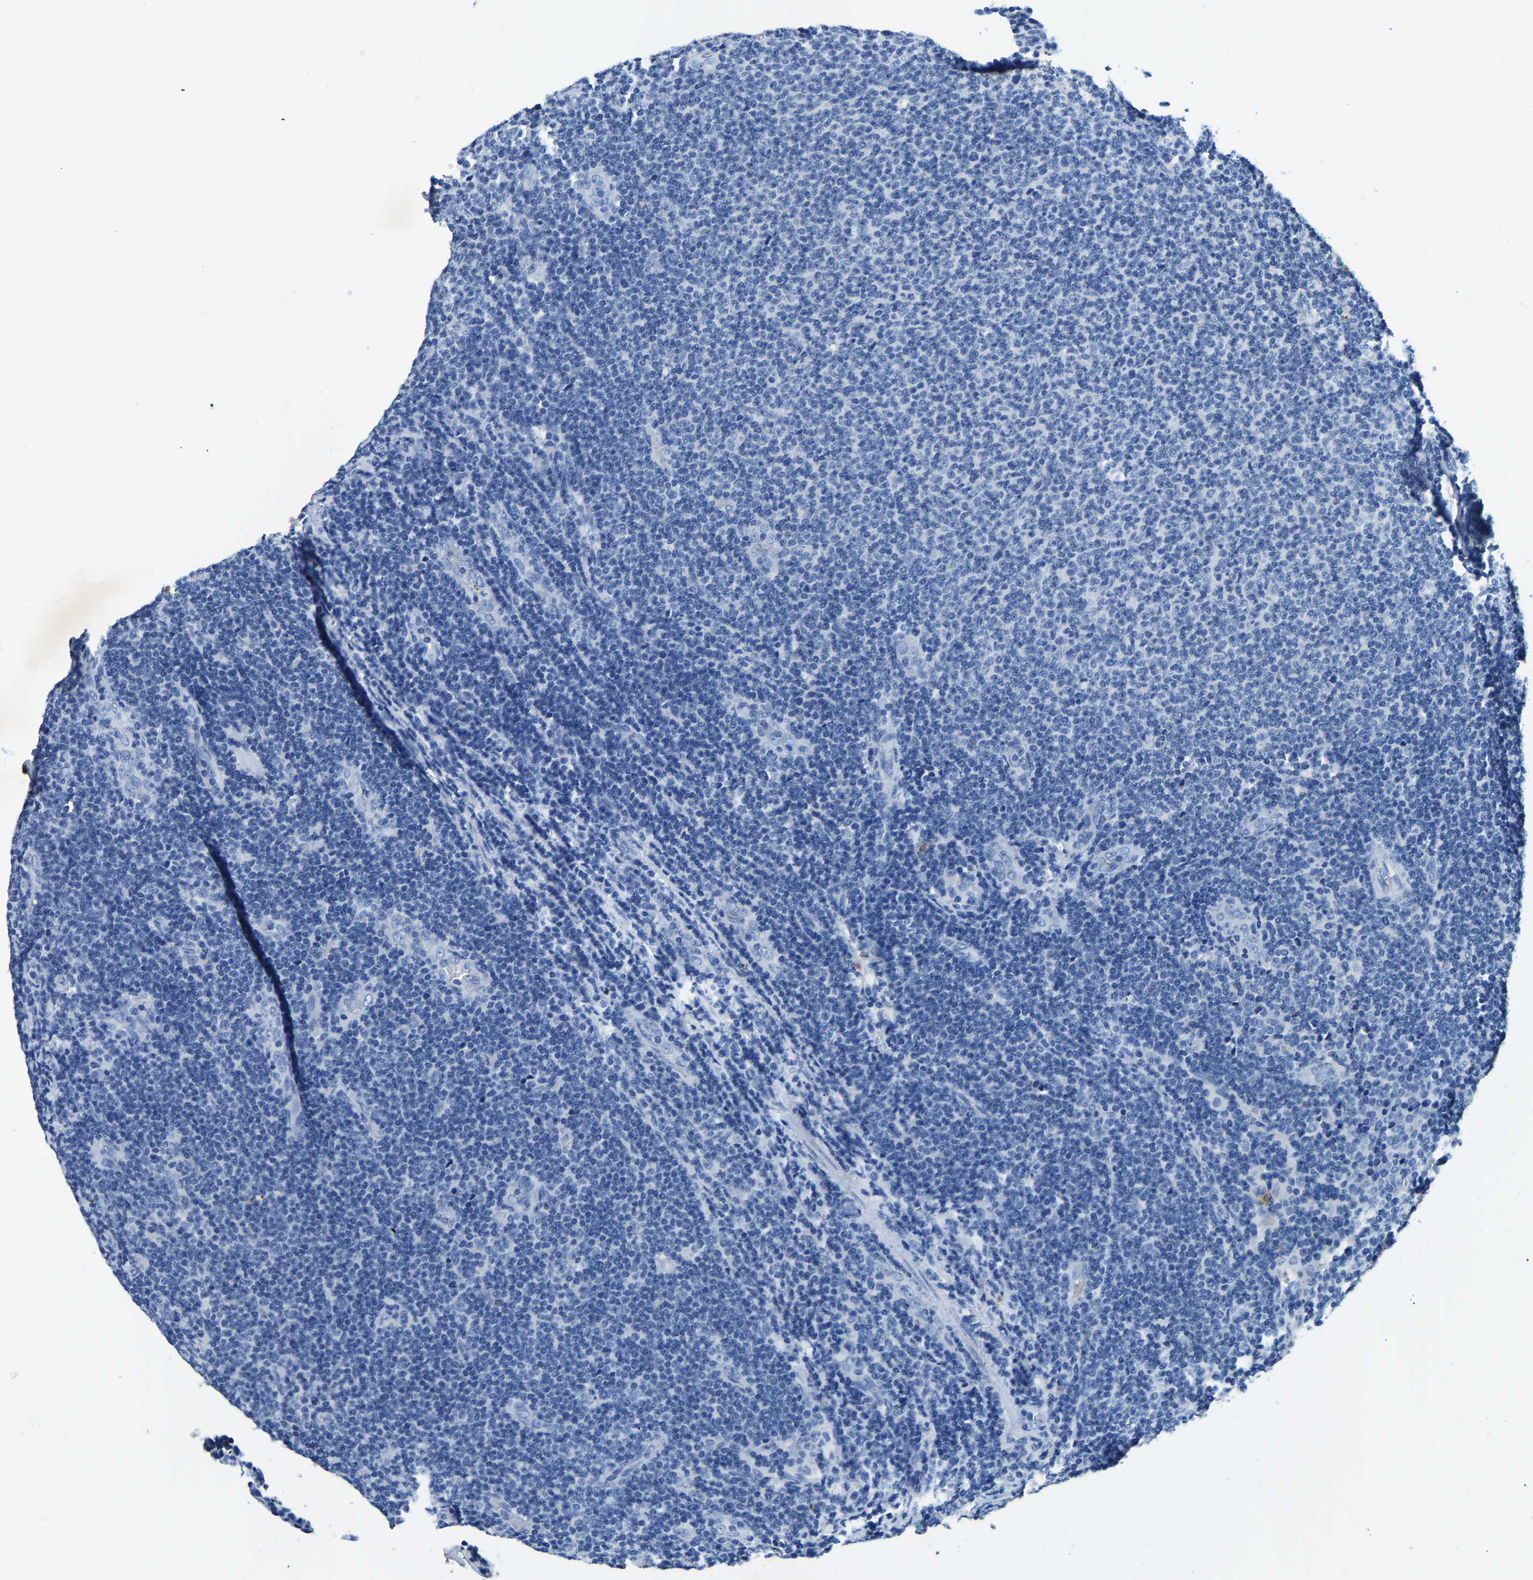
{"staining": {"intensity": "negative", "quantity": "none", "location": "none"}, "tissue": "lymphoma", "cell_type": "Tumor cells", "image_type": "cancer", "snomed": [{"axis": "morphology", "description": "Malignant lymphoma, non-Hodgkin's type, Low grade"}, {"axis": "topography", "description": "Lymph node"}], "caption": "High magnification brightfield microscopy of lymphoma stained with DAB (3,3'-diaminobenzidine) (brown) and counterstained with hematoxylin (blue): tumor cells show no significant expression. Brightfield microscopy of IHC stained with DAB (3,3'-diaminobenzidine) (brown) and hematoxylin (blue), captured at high magnification.", "gene": "UBN2", "patient": {"sex": "male", "age": 66}}